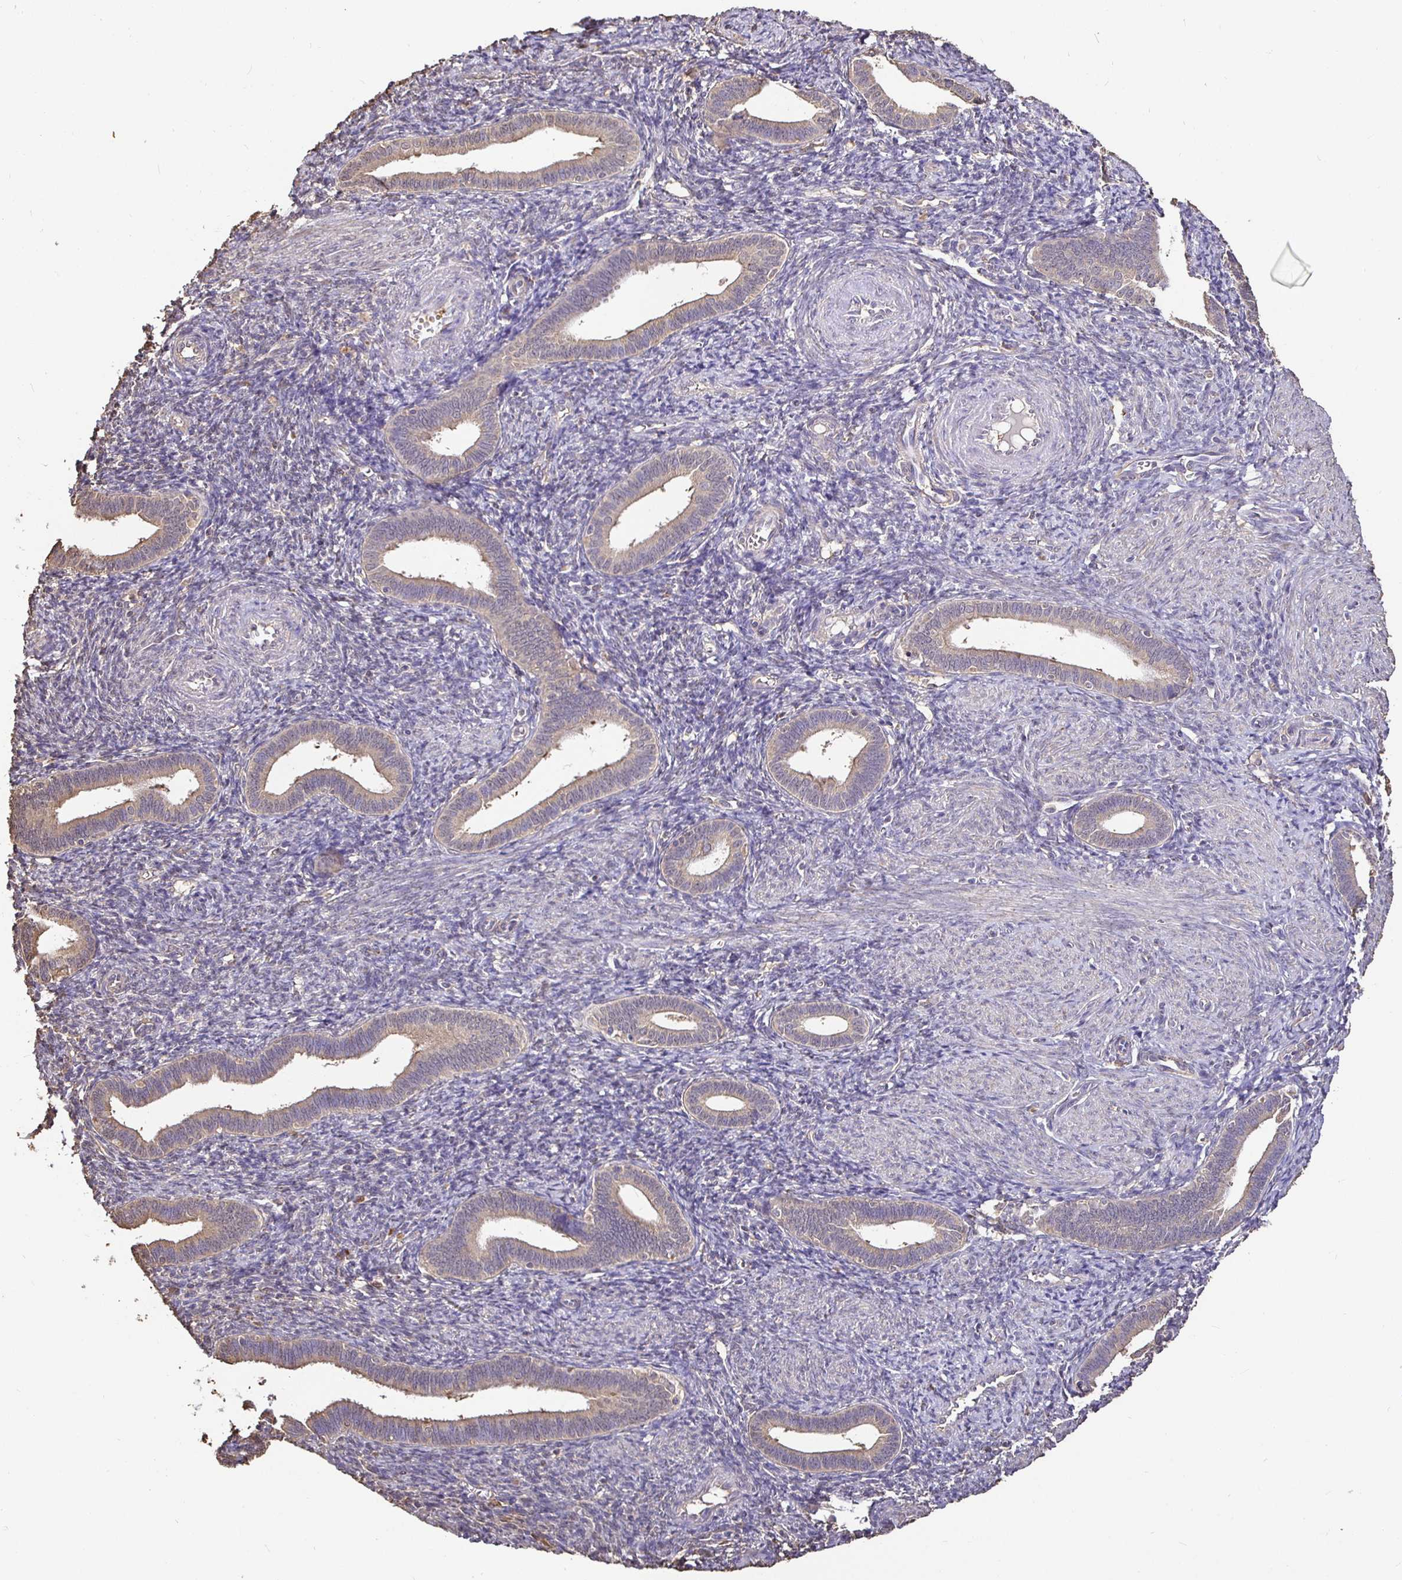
{"staining": {"intensity": "weak", "quantity": "<25%", "location": "cytoplasmic/membranous"}, "tissue": "endometrium", "cell_type": "Cells in endometrial stroma", "image_type": "normal", "snomed": [{"axis": "morphology", "description": "Normal tissue, NOS"}, {"axis": "topography", "description": "Endometrium"}], "caption": "Histopathology image shows no protein positivity in cells in endometrial stroma of benign endometrium. Brightfield microscopy of immunohistochemistry (IHC) stained with DAB (3,3'-diaminobenzidine) (brown) and hematoxylin (blue), captured at high magnification.", "gene": "MAPK8IP3", "patient": {"sex": "female", "age": 41}}